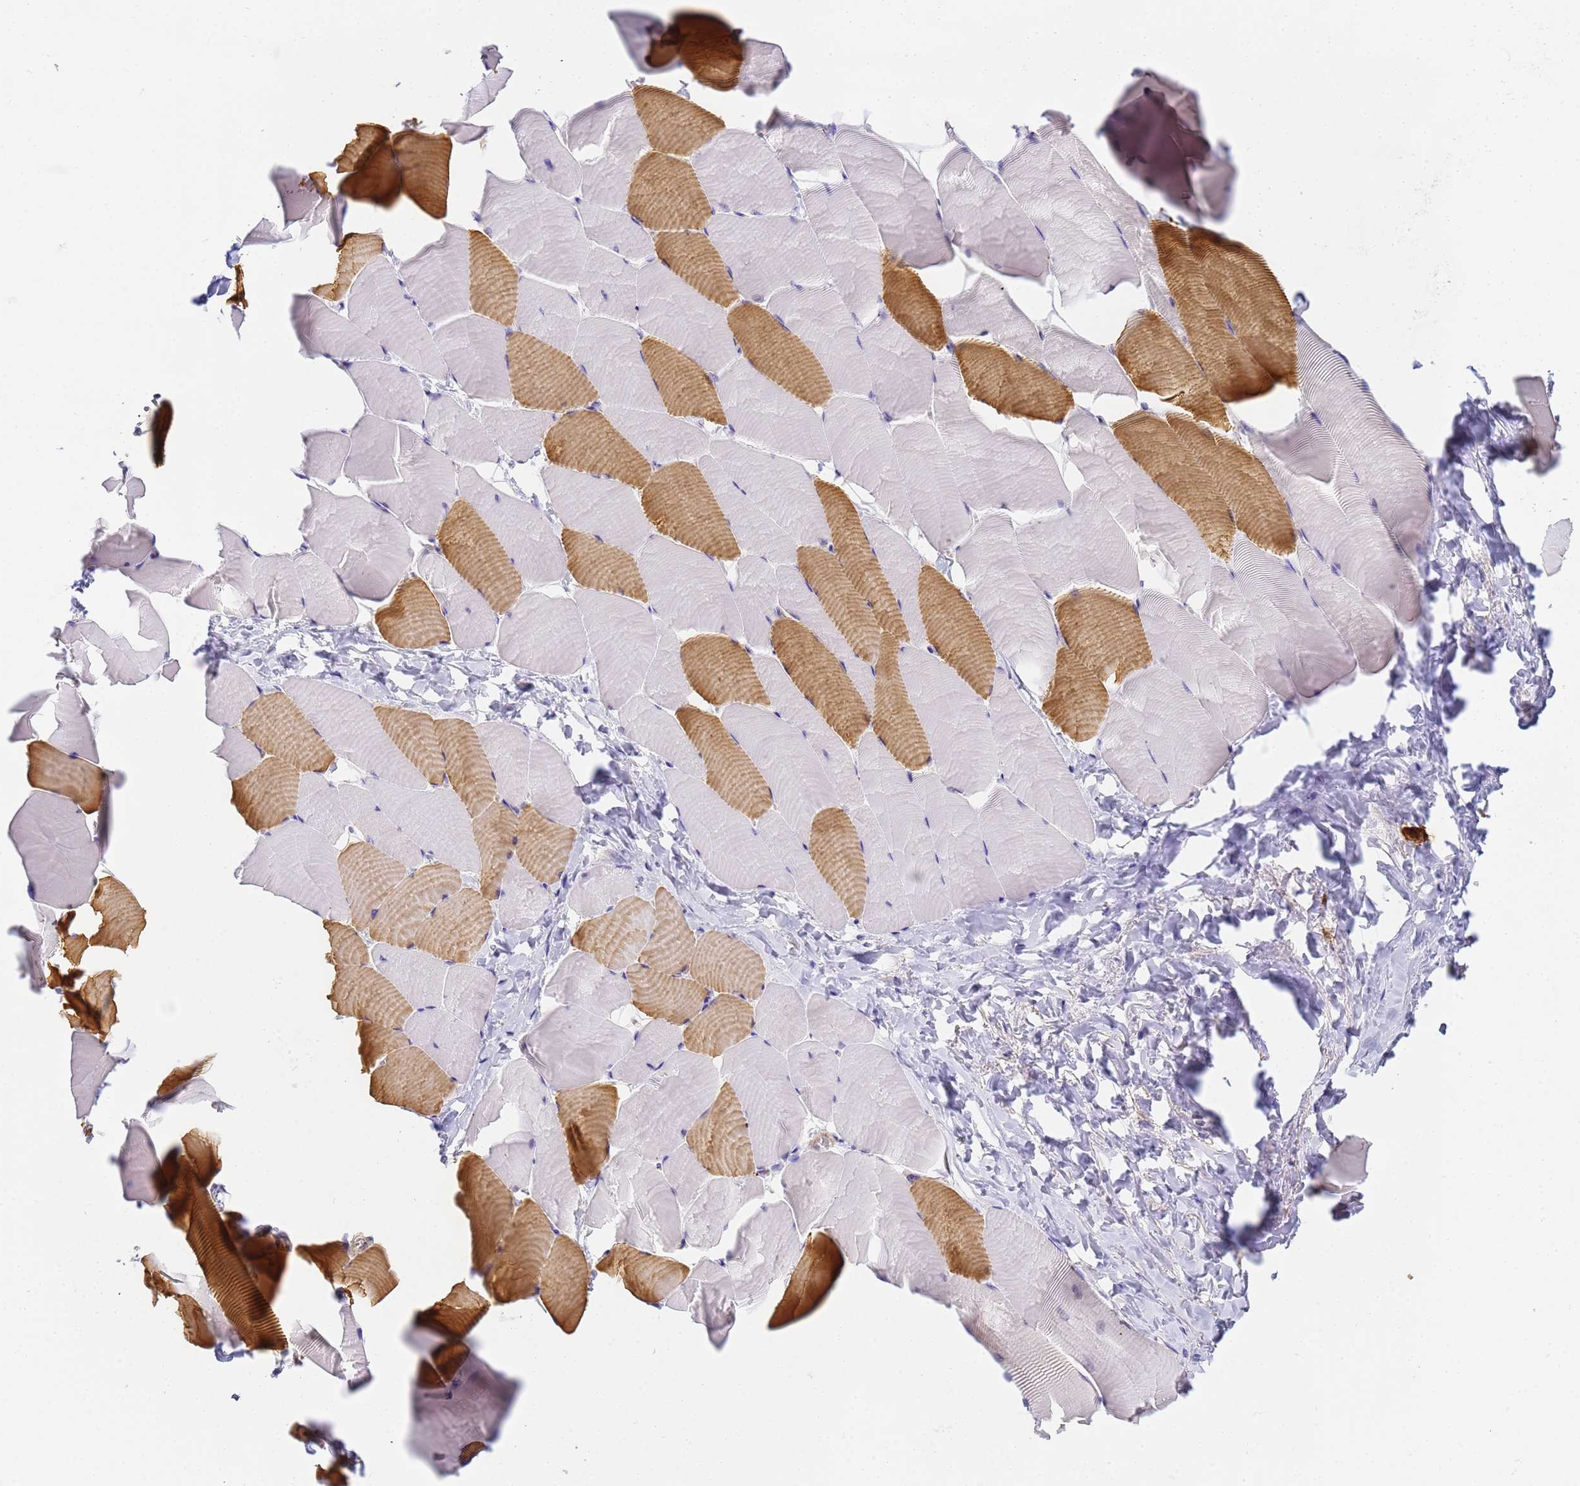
{"staining": {"intensity": "moderate", "quantity": "25%-75%", "location": "cytoplasmic/membranous"}, "tissue": "skeletal muscle", "cell_type": "Myocytes", "image_type": "normal", "snomed": [{"axis": "morphology", "description": "Normal tissue, NOS"}, {"axis": "topography", "description": "Skeletal muscle"}], "caption": "High-power microscopy captured an IHC histopathology image of normal skeletal muscle, revealing moderate cytoplasmic/membranous expression in approximately 25%-75% of myocytes.", "gene": "MYL10", "patient": {"sex": "male", "age": 25}}